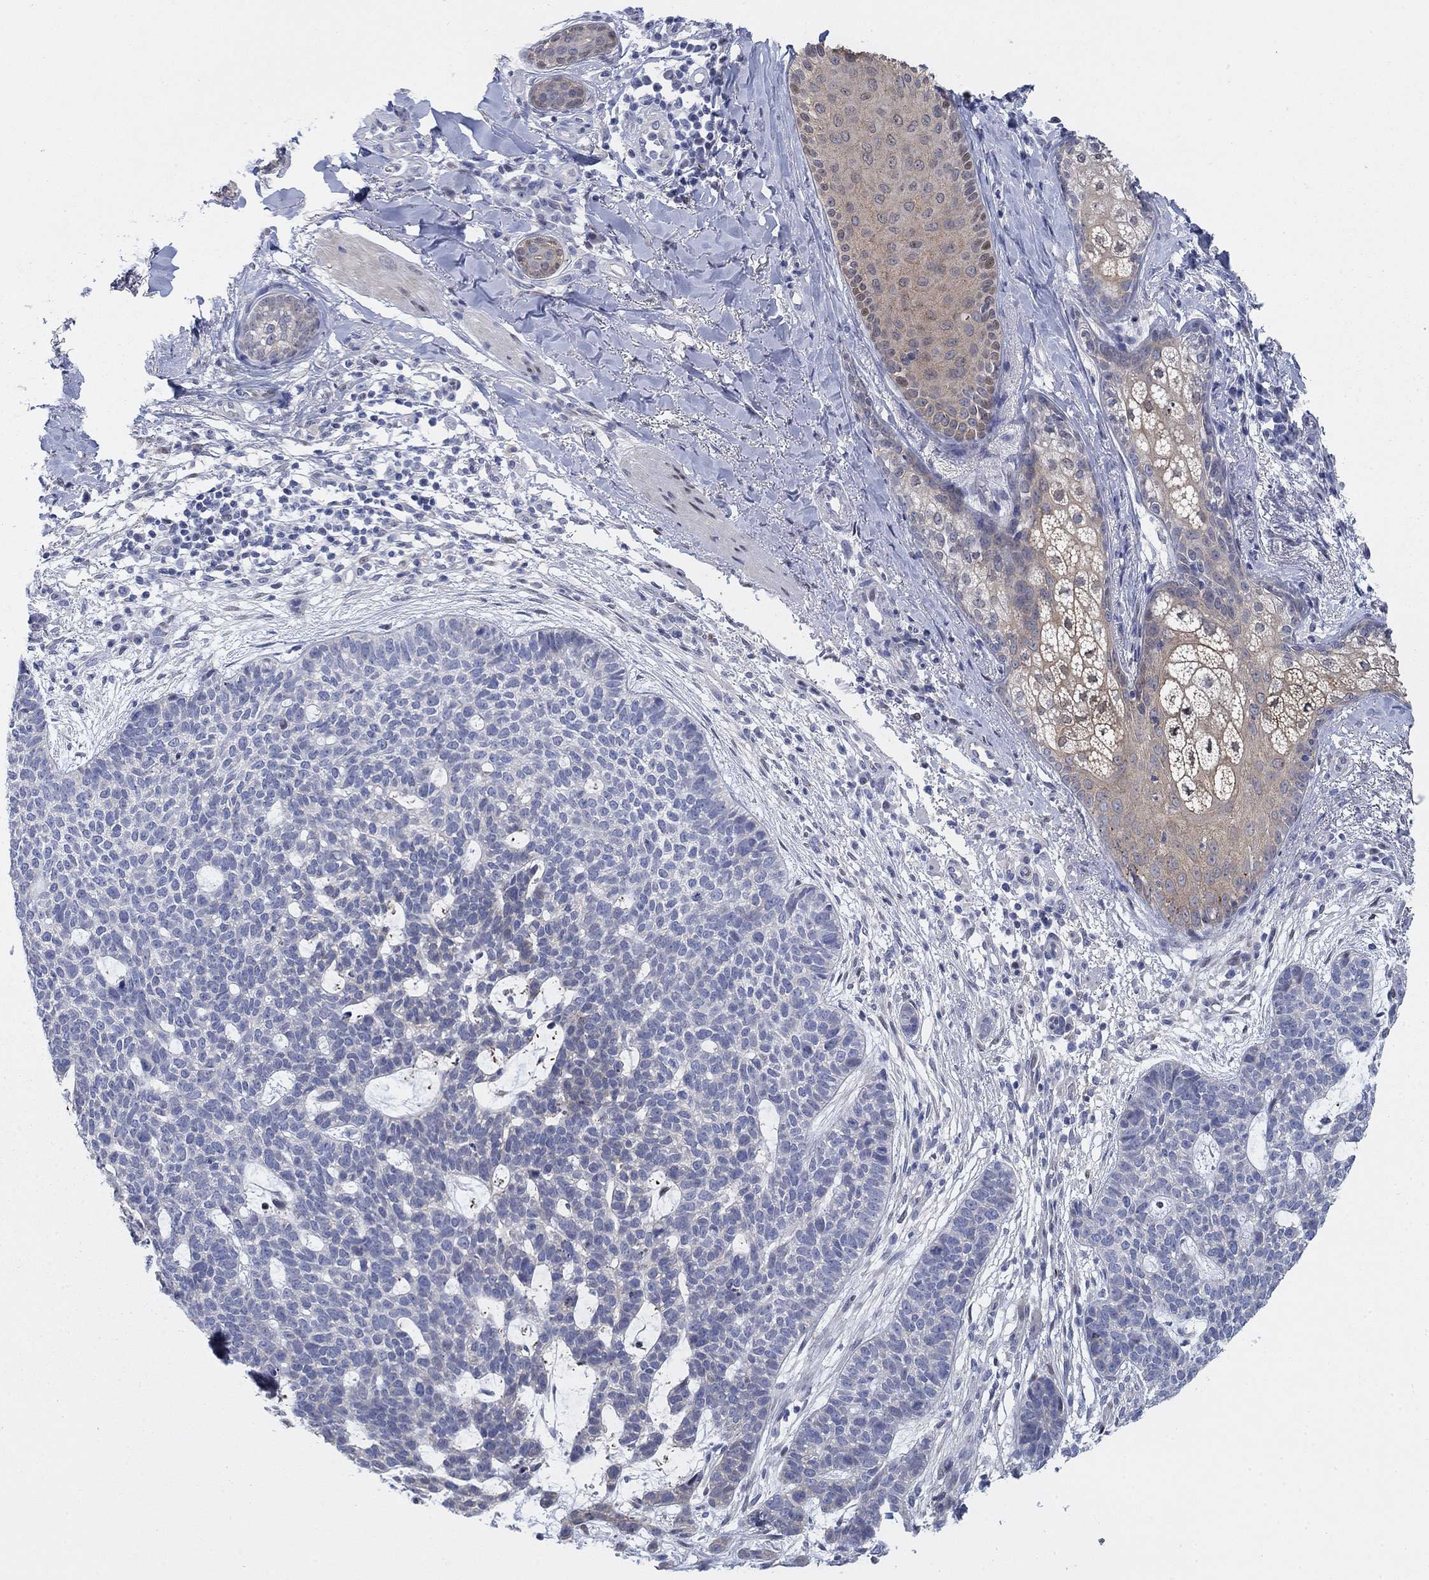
{"staining": {"intensity": "negative", "quantity": "none", "location": "none"}, "tissue": "skin cancer", "cell_type": "Tumor cells", "image_type": "cancer", "snomed": [{"axis": "morphology", "description": "Squamous cell carcinoma, NOS"}, {"axis": "topography", "description": "Skin"}], "caption": "High power microscopy histopathology image of an immunohistochemistry photomicrograph of squamous cell carcinoma (skin), revealing no significant positivity in tumor cells.", "gene": "MYO3A", "patient": {"sex": "male", "age": 88}}